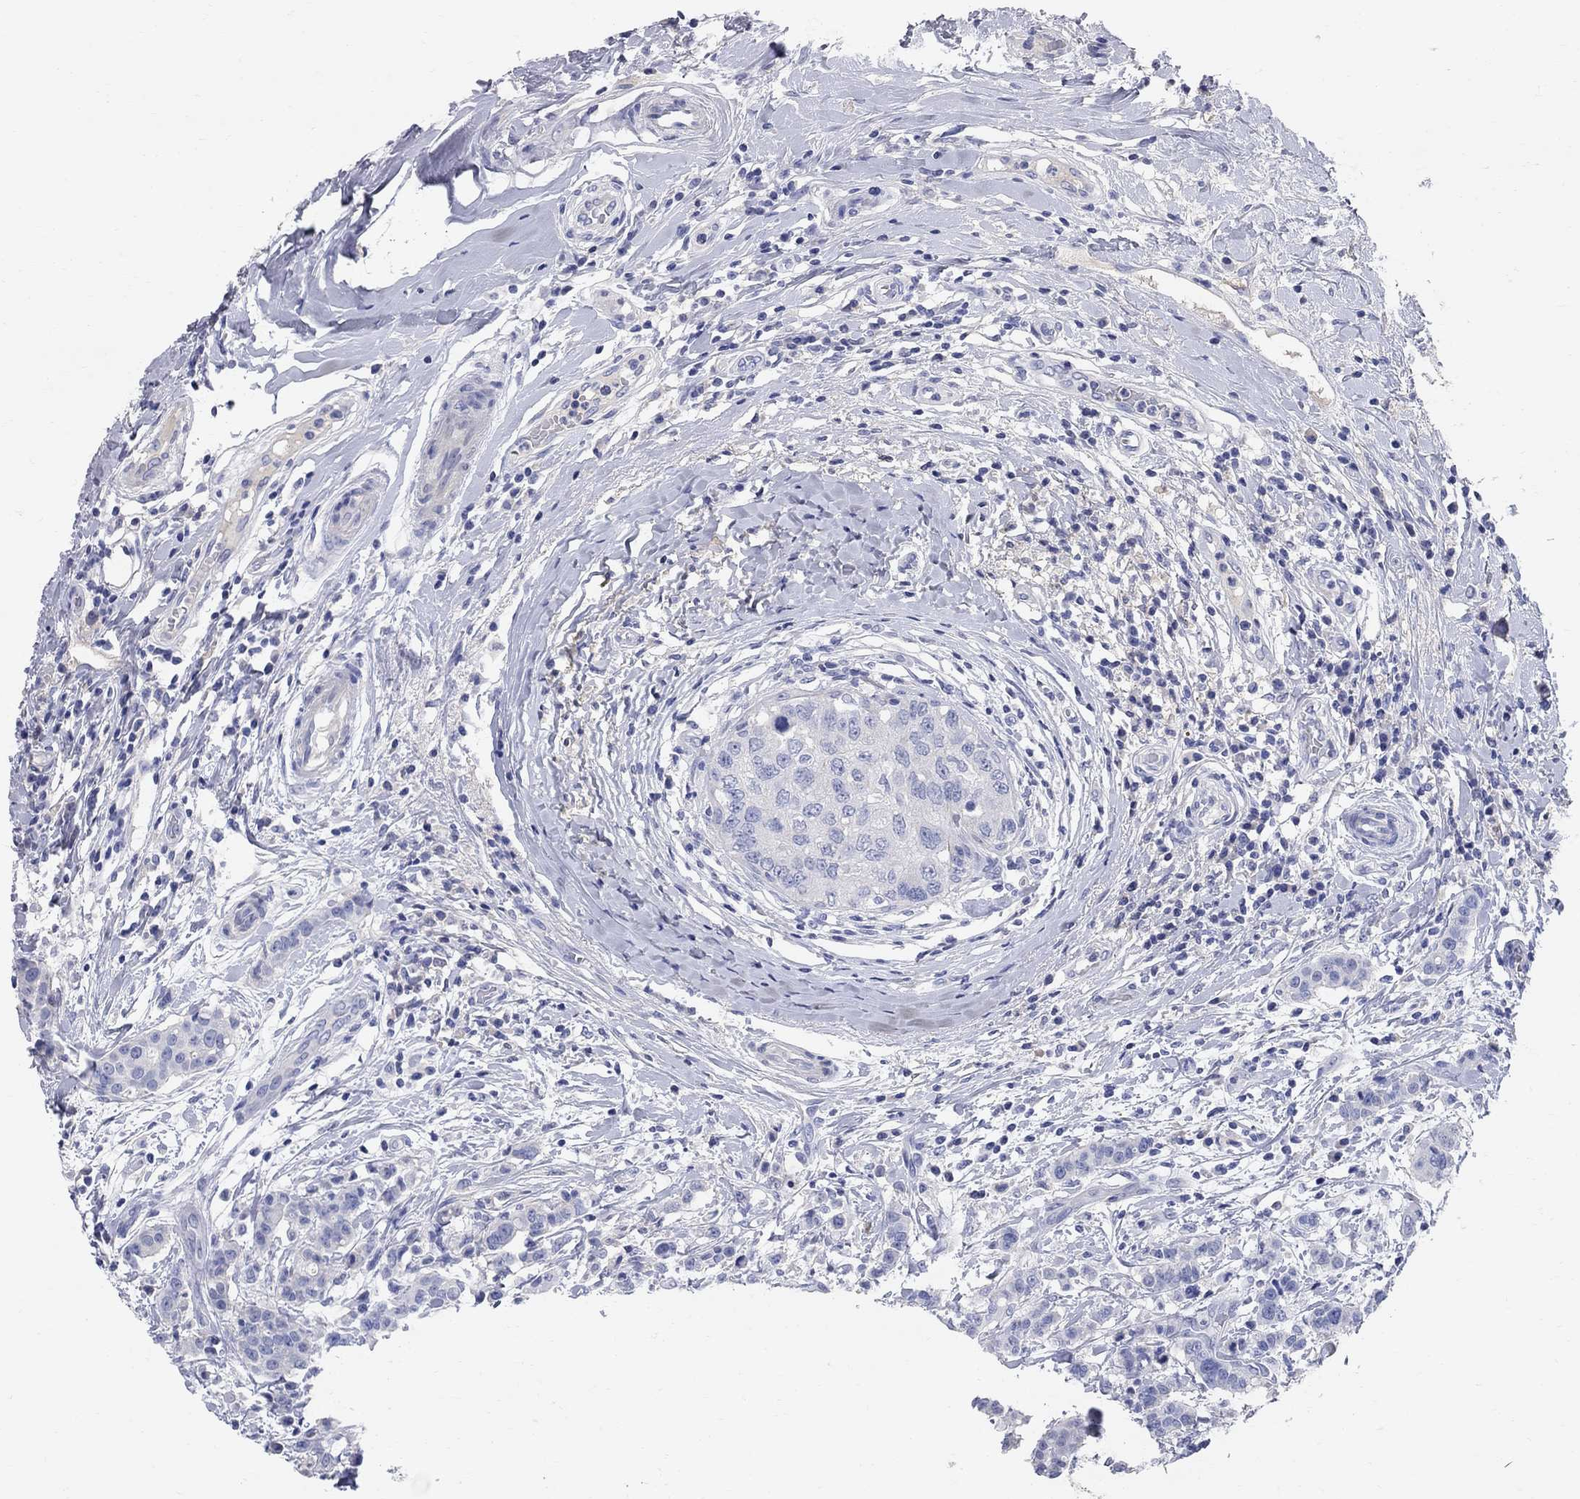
{"staining": {"intensity": "negative", "quantity": "none", "location": "none"}, "tissue": "breast cancer", "cell_type": "Tumor cells", "image_type": "cancer", "snomed": [{"axis": "morphology", "description": "Duct carcinoma"}, {"axis": "topography", "description": "Breast"}], "caption": "Immunohistochemical staining of human breast infiltrating ductal carcinoma shows no significant staining in tumor cells.", "gene": "AOX1", "patient": {"sex": "female", "age": 27}}